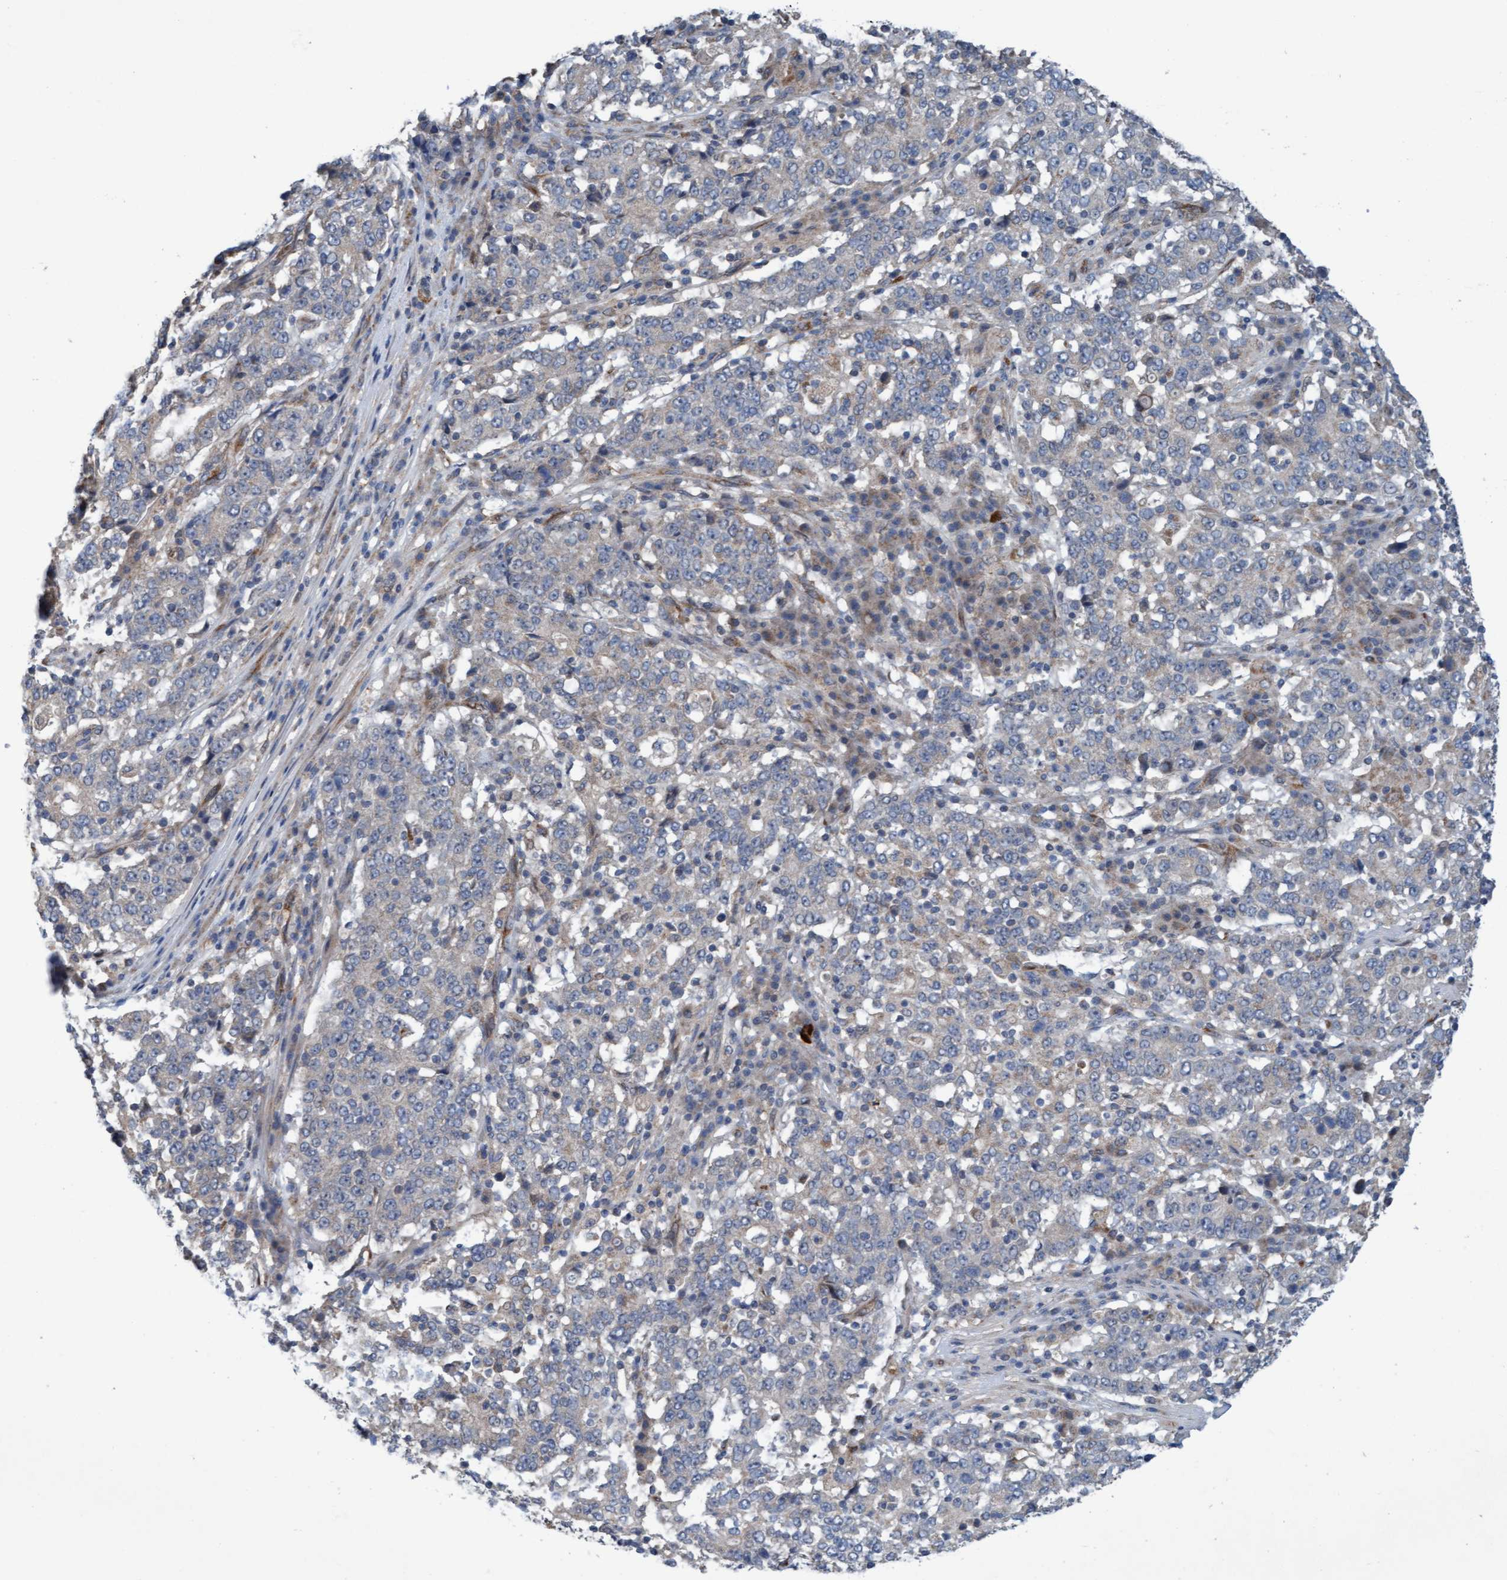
{"staining": {"intensity": "negative", "quantity": "none", "location": "none"}, "tissue": "stomach cancer", "cell_type": "Tumor cells", "image_type": "cancer", "snomed": [{"axis": "morphology", "description": "Adenocarcinoma, NOS"}, {"axis": "topography", "description": "Stomach"}], "caption": "This is an immunohistochemistry (IHC) image of stomach adenocarcinoma. There is no staining in tumor cells.", "gene": "ZNF566", "patient": {"sex": "male", "age": 59}}